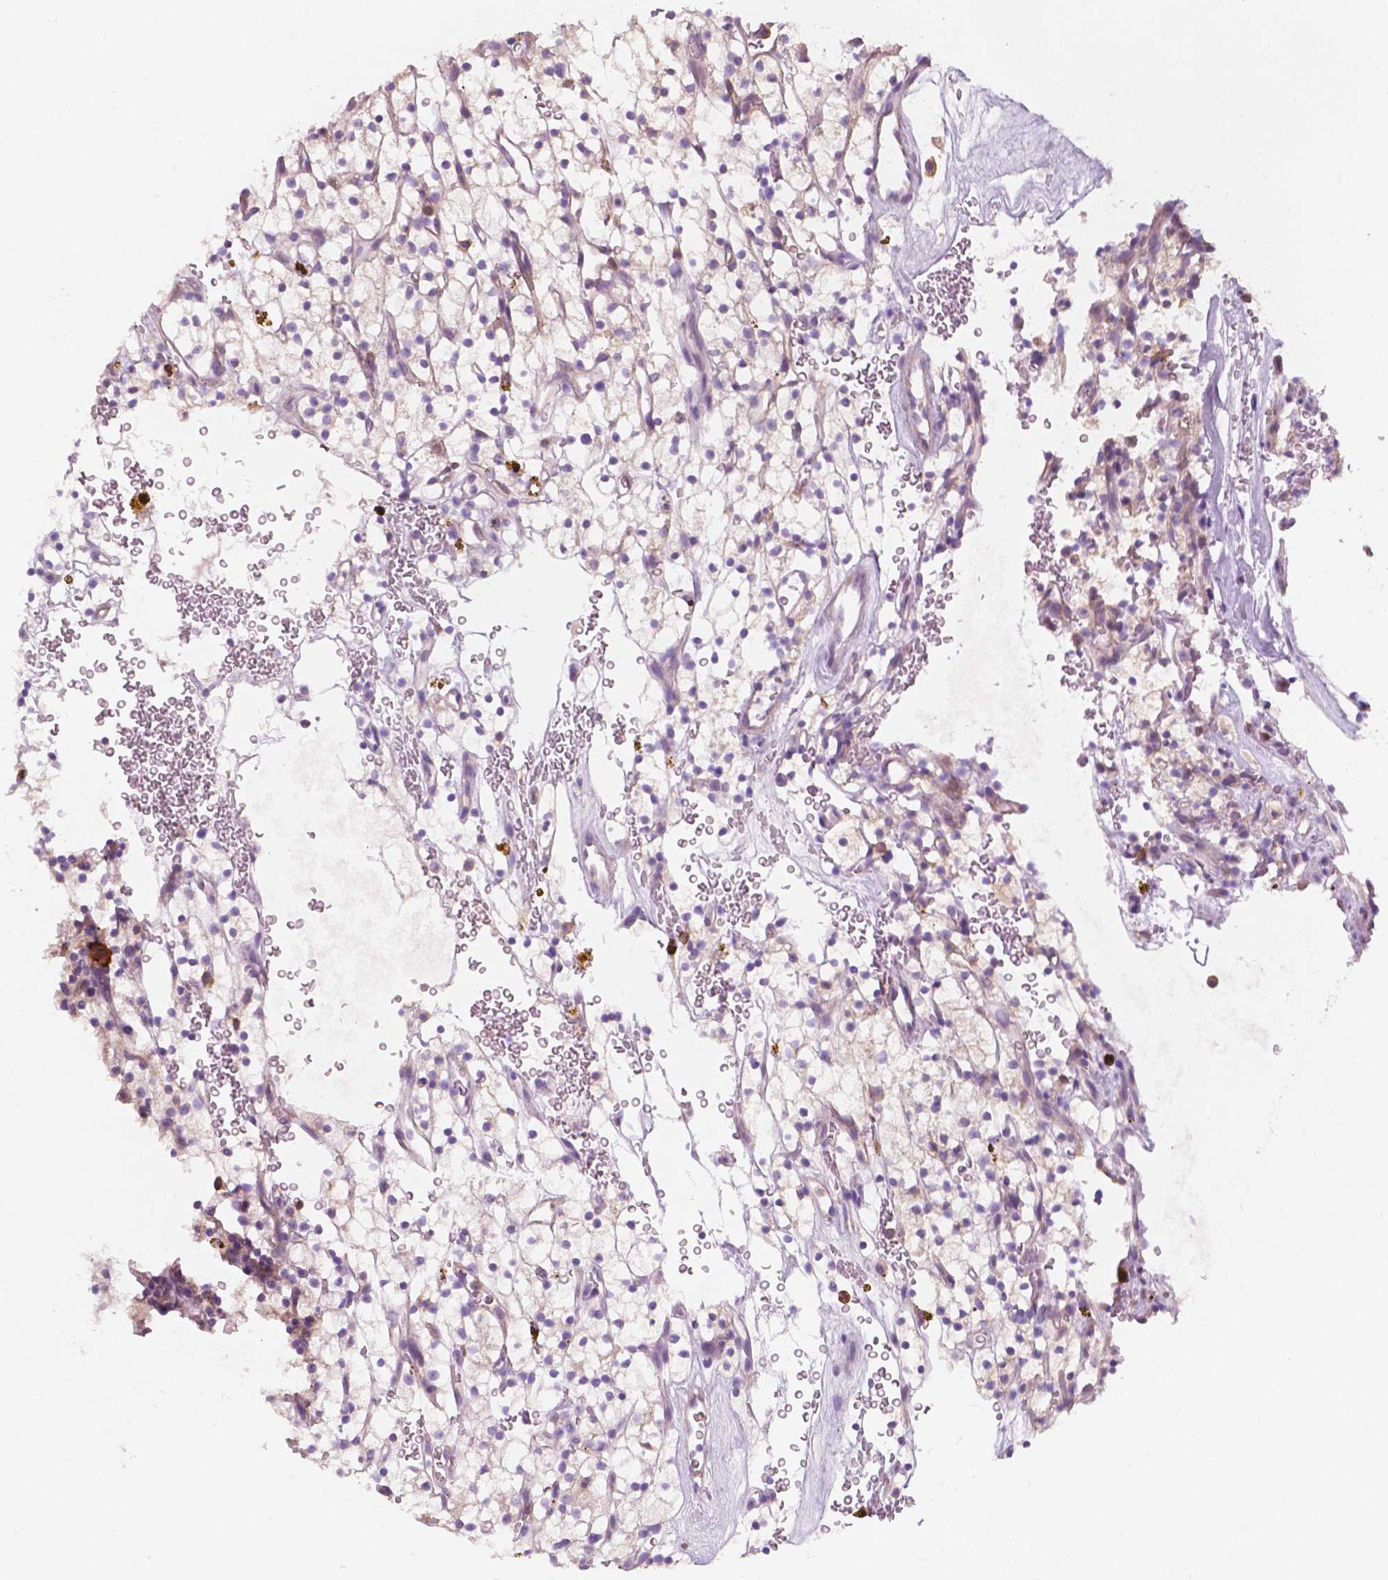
{"staining": {"intensity": "negative", "quantity": "none", "location": "none"}, "tissue": "renal cancer", "cell_type": "Tumor cells", "image_type": "cancer", "snomed": [{"axis": "morphology", "description": "Adenocarcinoma, NOS"}, {"axis": "topography", "description": "Kidney"}], "caption": "Renal adenocarcinoma stained for a protein using immunohistochemistry (IHC) demonstrates no staining tumor cells.", "gene": "SEMA4A", "patient": {"sex": "female", "age": 64}}